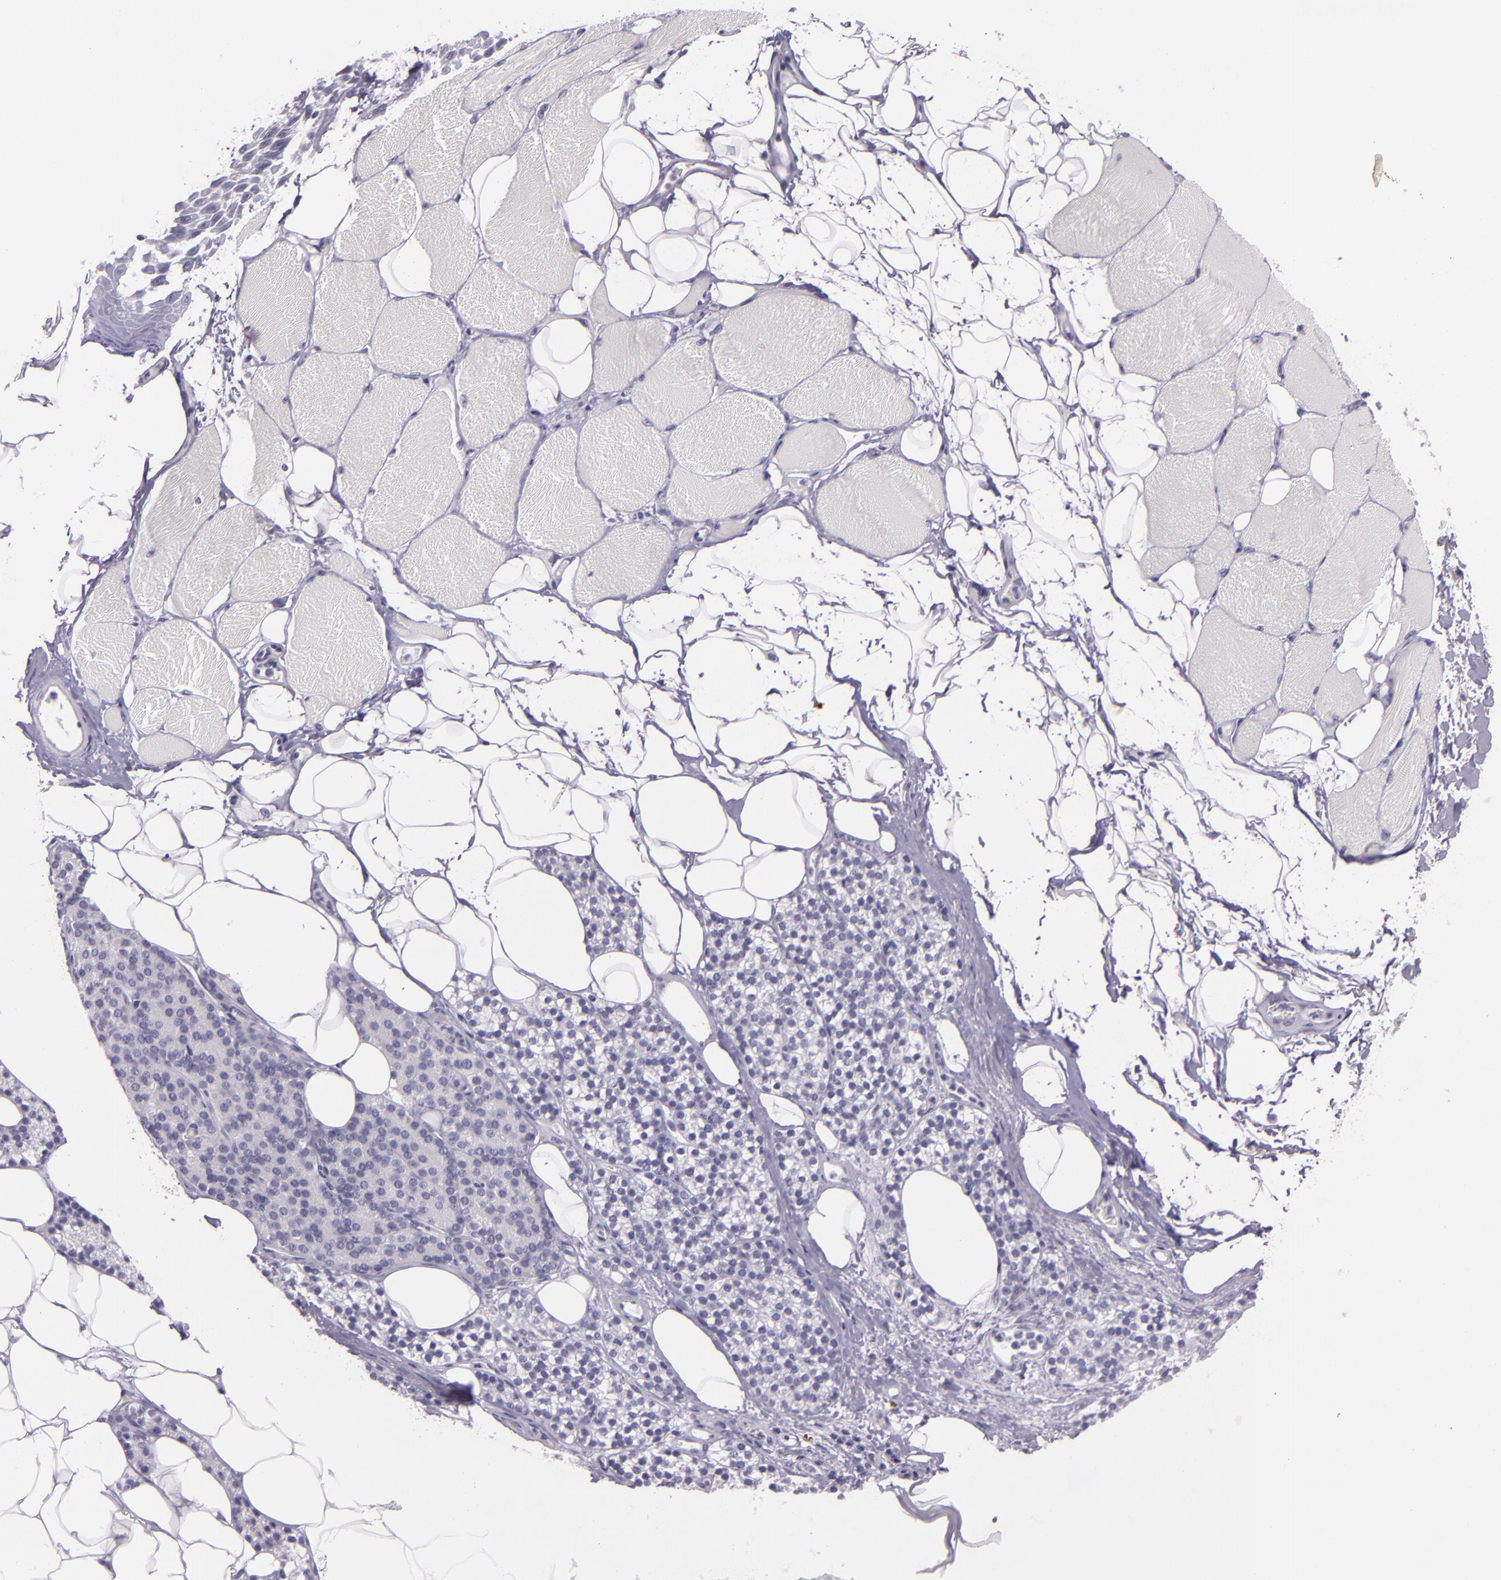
{"staining": {"intensity": "negative", "quantity": "none", "location": "none"}, "tissue": "skeletal muscle", "cell_type": "Myocytes", "image_type": "normal", "snomed": [{"axis": "morphology", "description": "Normal tissue, NOS"}, {"axis": "topography", "description": "Skeletal muscle"}, {"axis": "topography", "description": "Parathyroid gland"}], "caption": "IHC histopathology image of benign human skeletal muscle stained for a protein (brown), which displays no expression in myocytes. Nuclei are stained in blue.", "gene": "INA", "patient": {"sex": "female", "age": 37}}